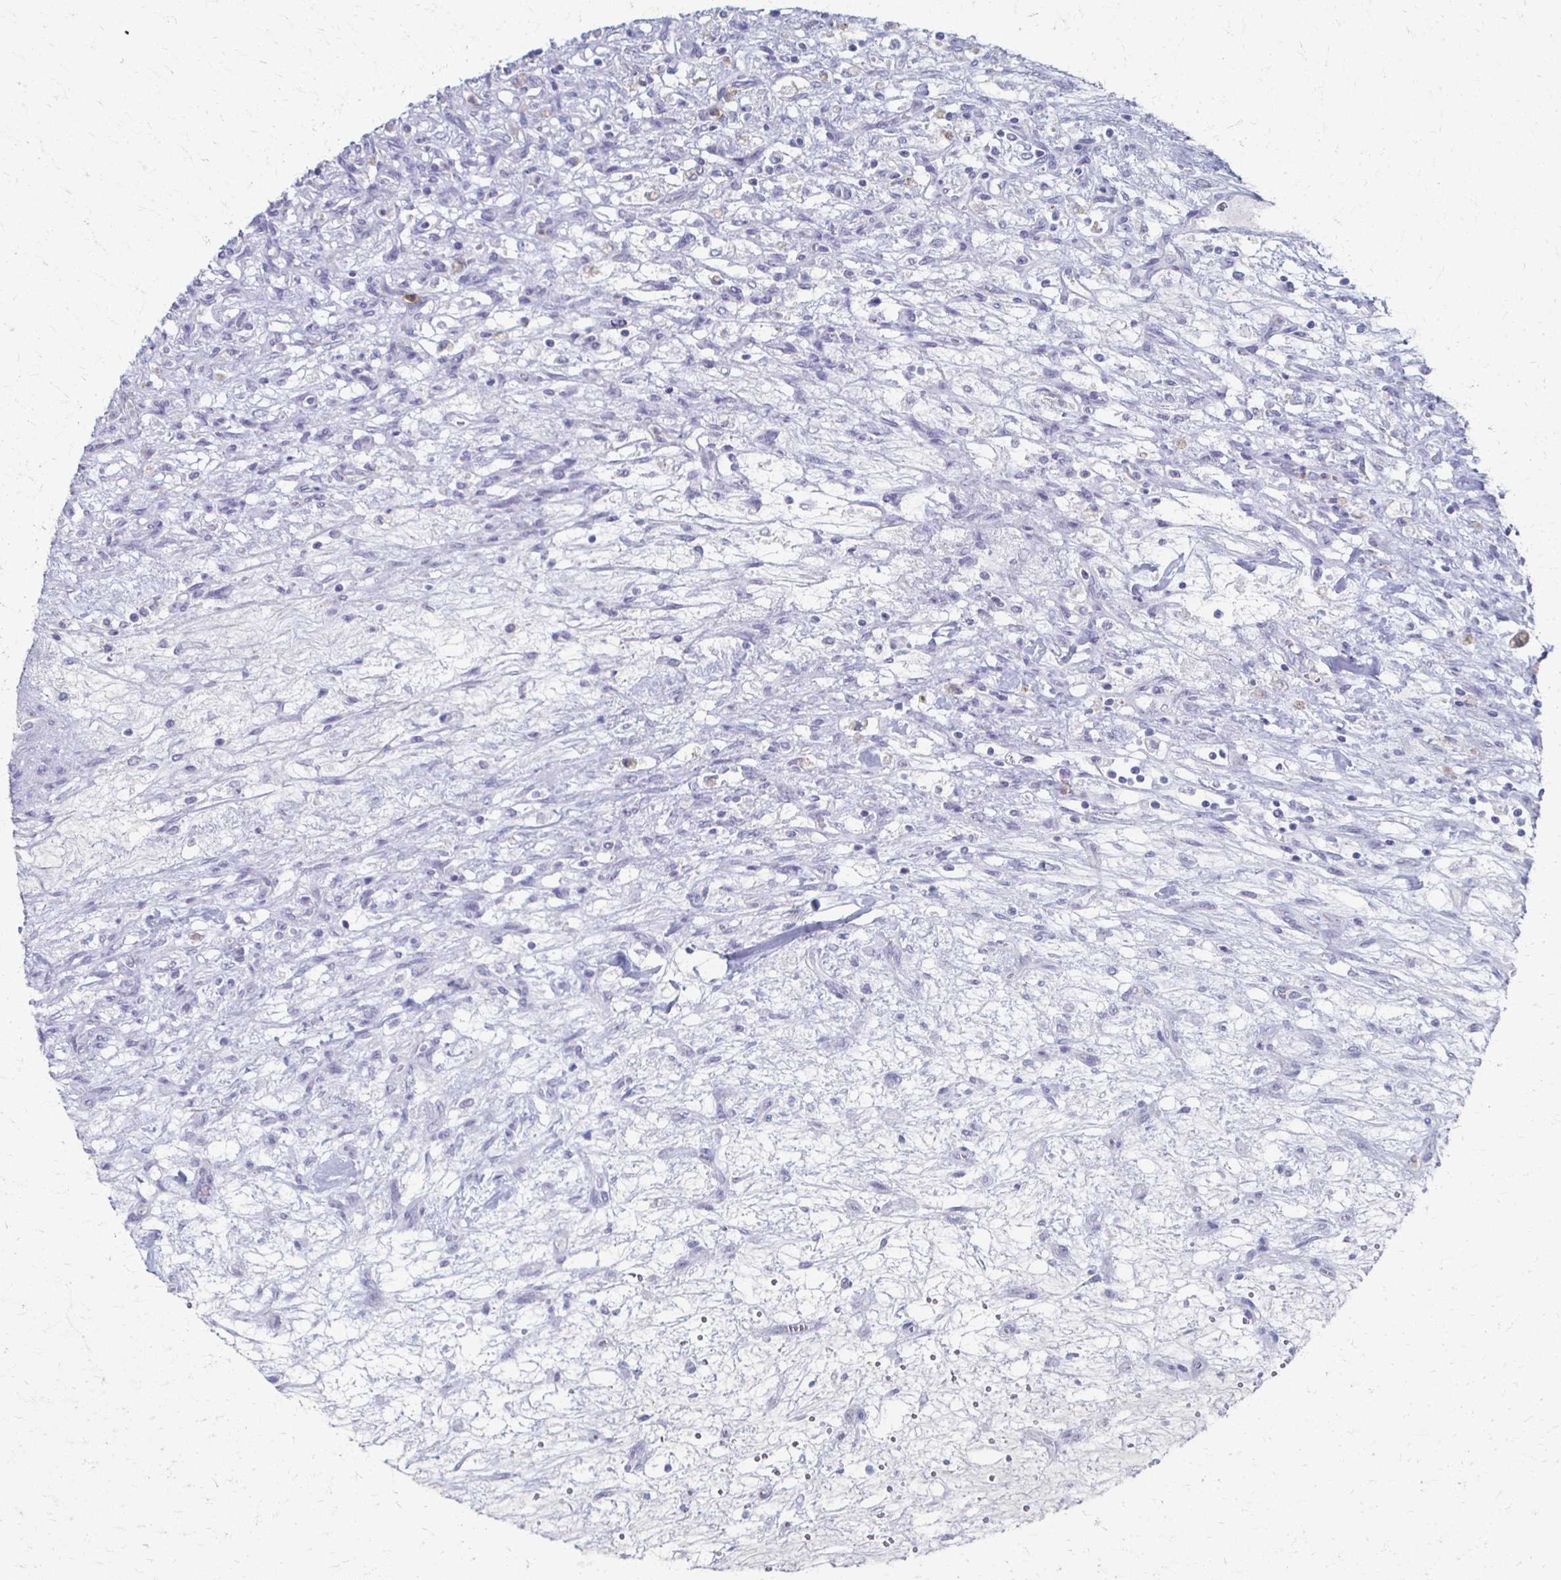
{"staining": {"intensity": "negative", "quantity": "none", "location": "none"}, "tissue": "renal cancer", "cell_type": "Tumor cells", "image_type": "cancer", "snomed": [{"axis": "morphology", "description": "Adenocarcinoma, NOS"}, {"axis": "topography", "description": "Kidney"}], "caption": "Immunohistochemistry (IHC) micrograph of neoplastic tissue: renal adenocarcinoma stained with DAB shows no significant protein expression in tumor cells.", "gene": "CXCR2", "patient": {"sex": "female", "age": 63}}